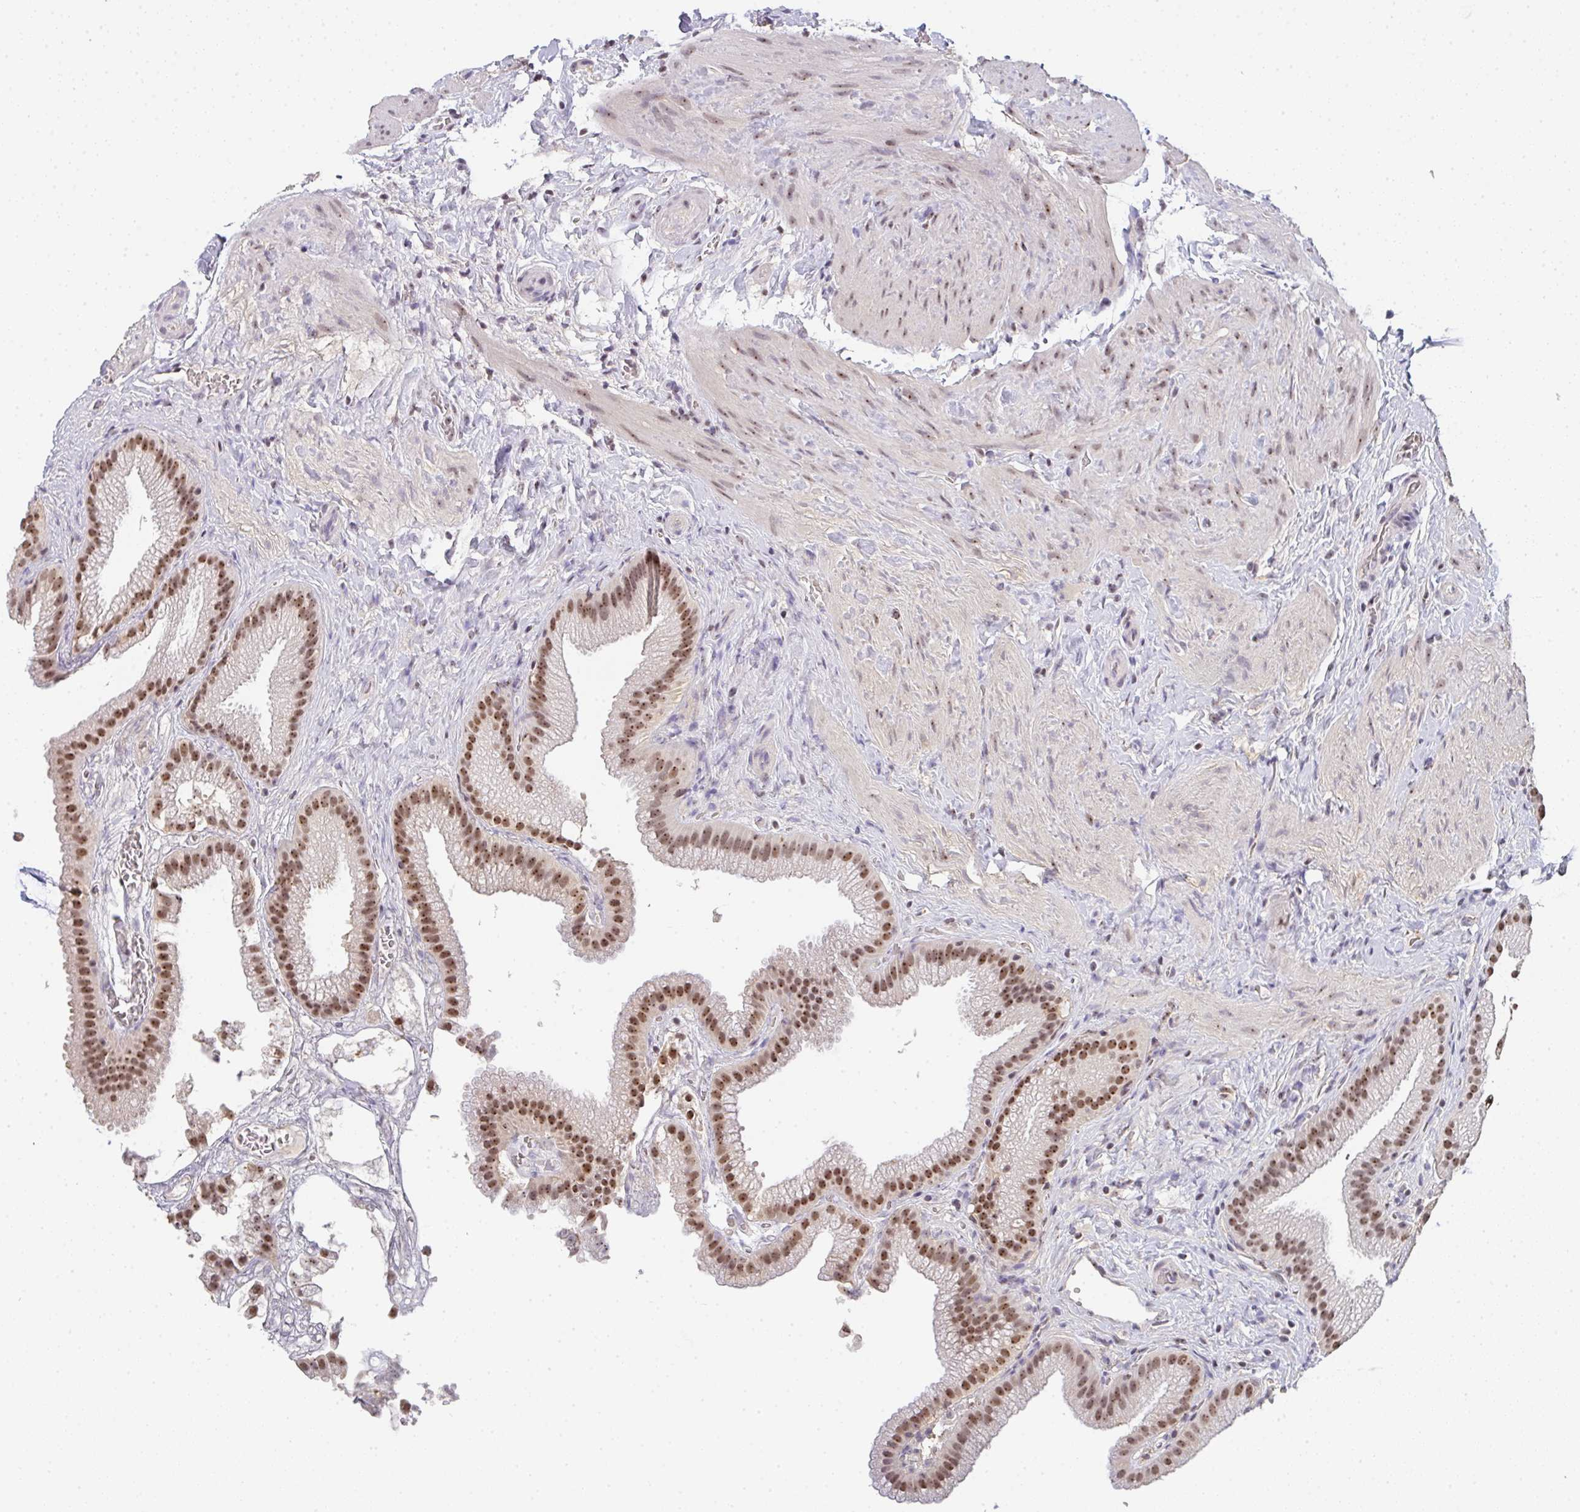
{"staining": {"intensity": "moderate", "quantity": ">75%", "location": "nuclear"}, "tissue": "gallbladder", "cell_type": "Glandular cells", "image_type": "normal", "snomed": [{"axis": "morphology", "description": "Normal tissue, NOS"}, {"axis": "topography", "description": "Gallbladder"}], "caption": "IHC photomicrograph of benign gallbladder: human gallbladder stained using IHC reveals medium levels of moderate protein expression localized specifically in the nuclear of glandular cells, appearing as a nuclear brown color.", "gene": "DKC1", "patient": {"sex": "female", "age": 63}}